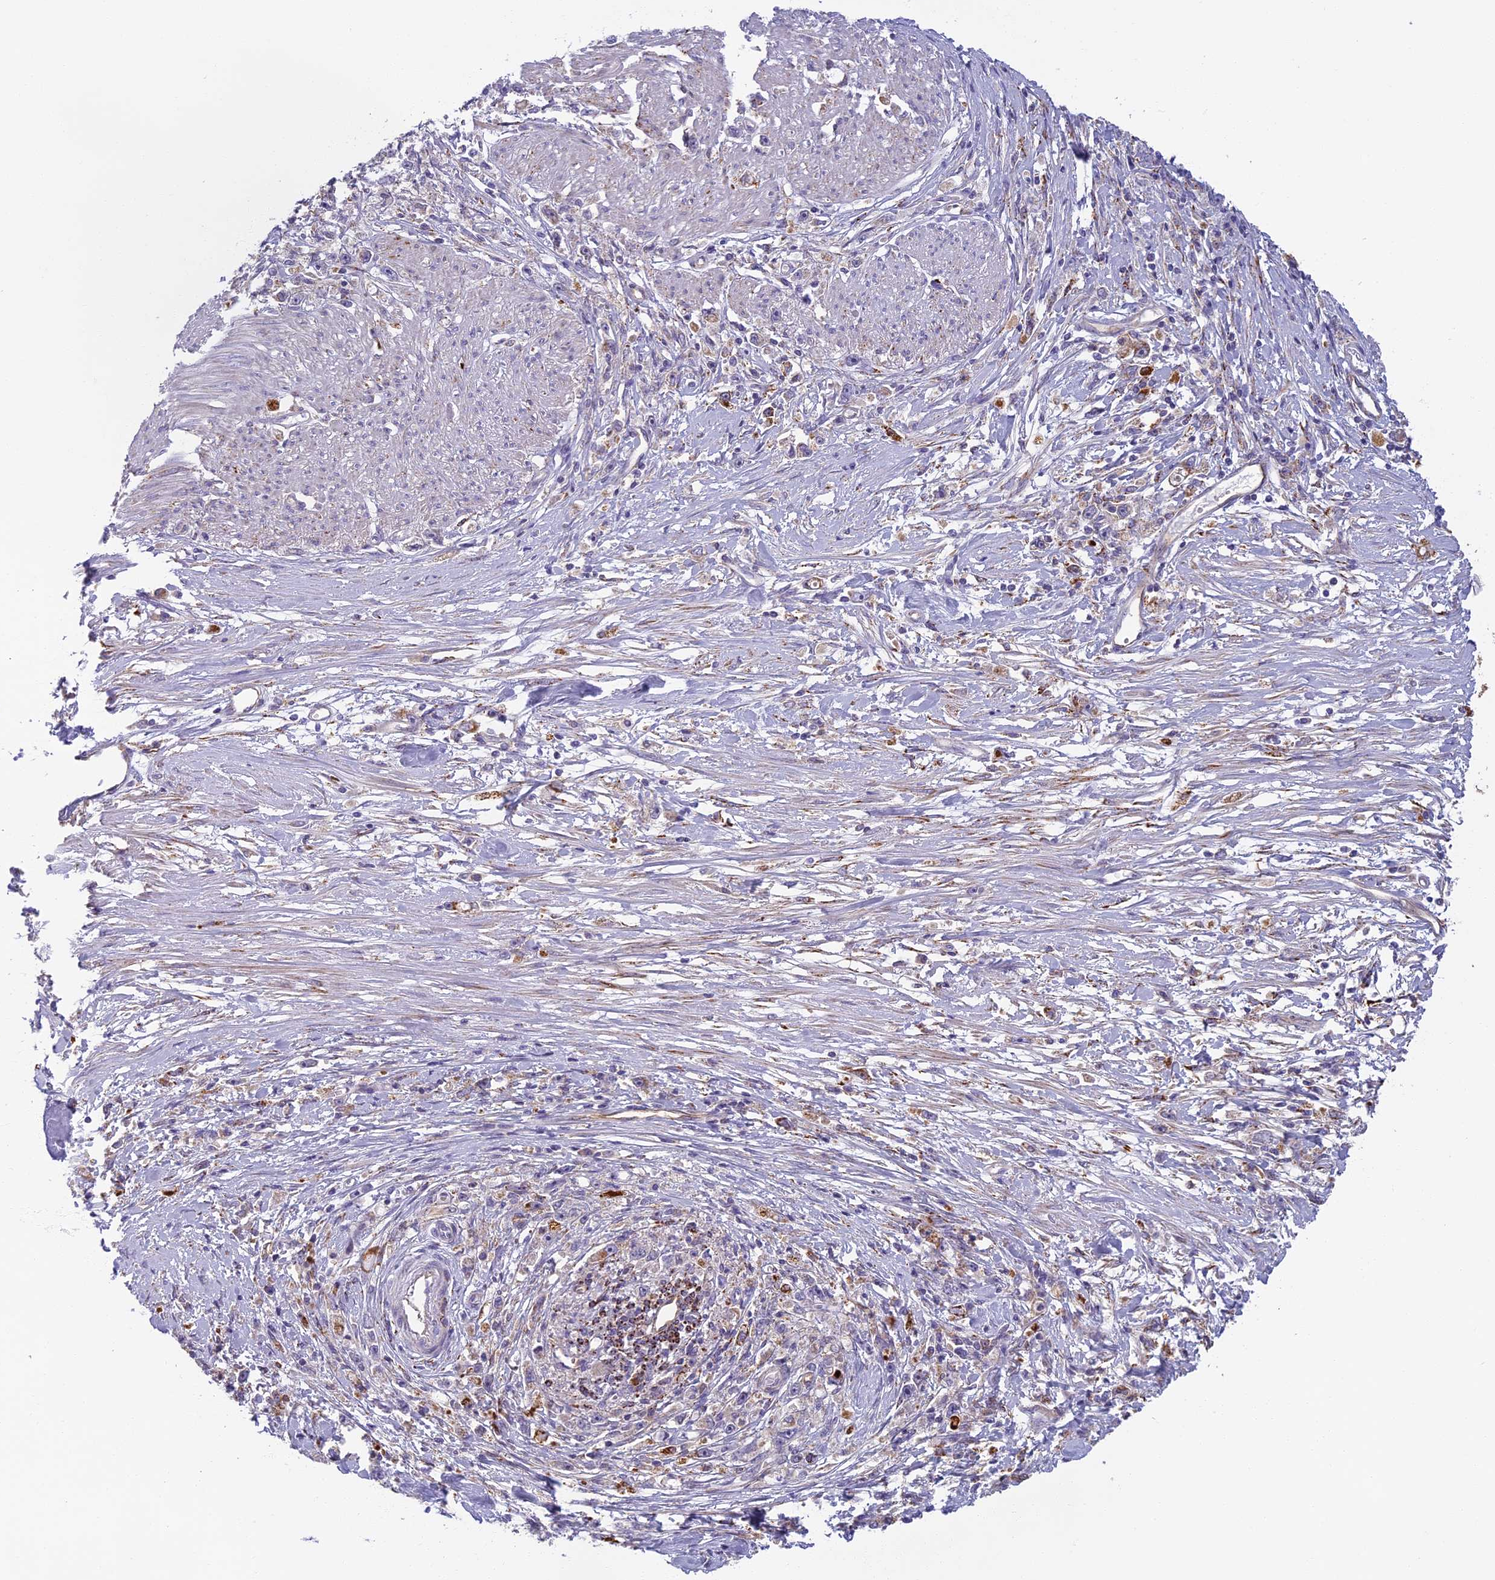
{"staining": {"intensity": "moderate", "quantity": "<25%", "location": "cytoplasmic/membranous"}, "tissue": "stomach cancer", "cell_type": "Tumor cells", "image_type": "cancer", "snomed": [{"axis": "morphology", "description": "Adenocarcinoma, NOS"}, {"axis": "topography", "description": "Stomach"}], "caption": "Immunohistochemistry of human adenocarcinoma (stomach) shows low levels of moderate cytoplasmic/membranous staining in approximately <25% of tumor cells.", "gene": "SEMA7A", "patient": {"sex": "female", "age": 59}}